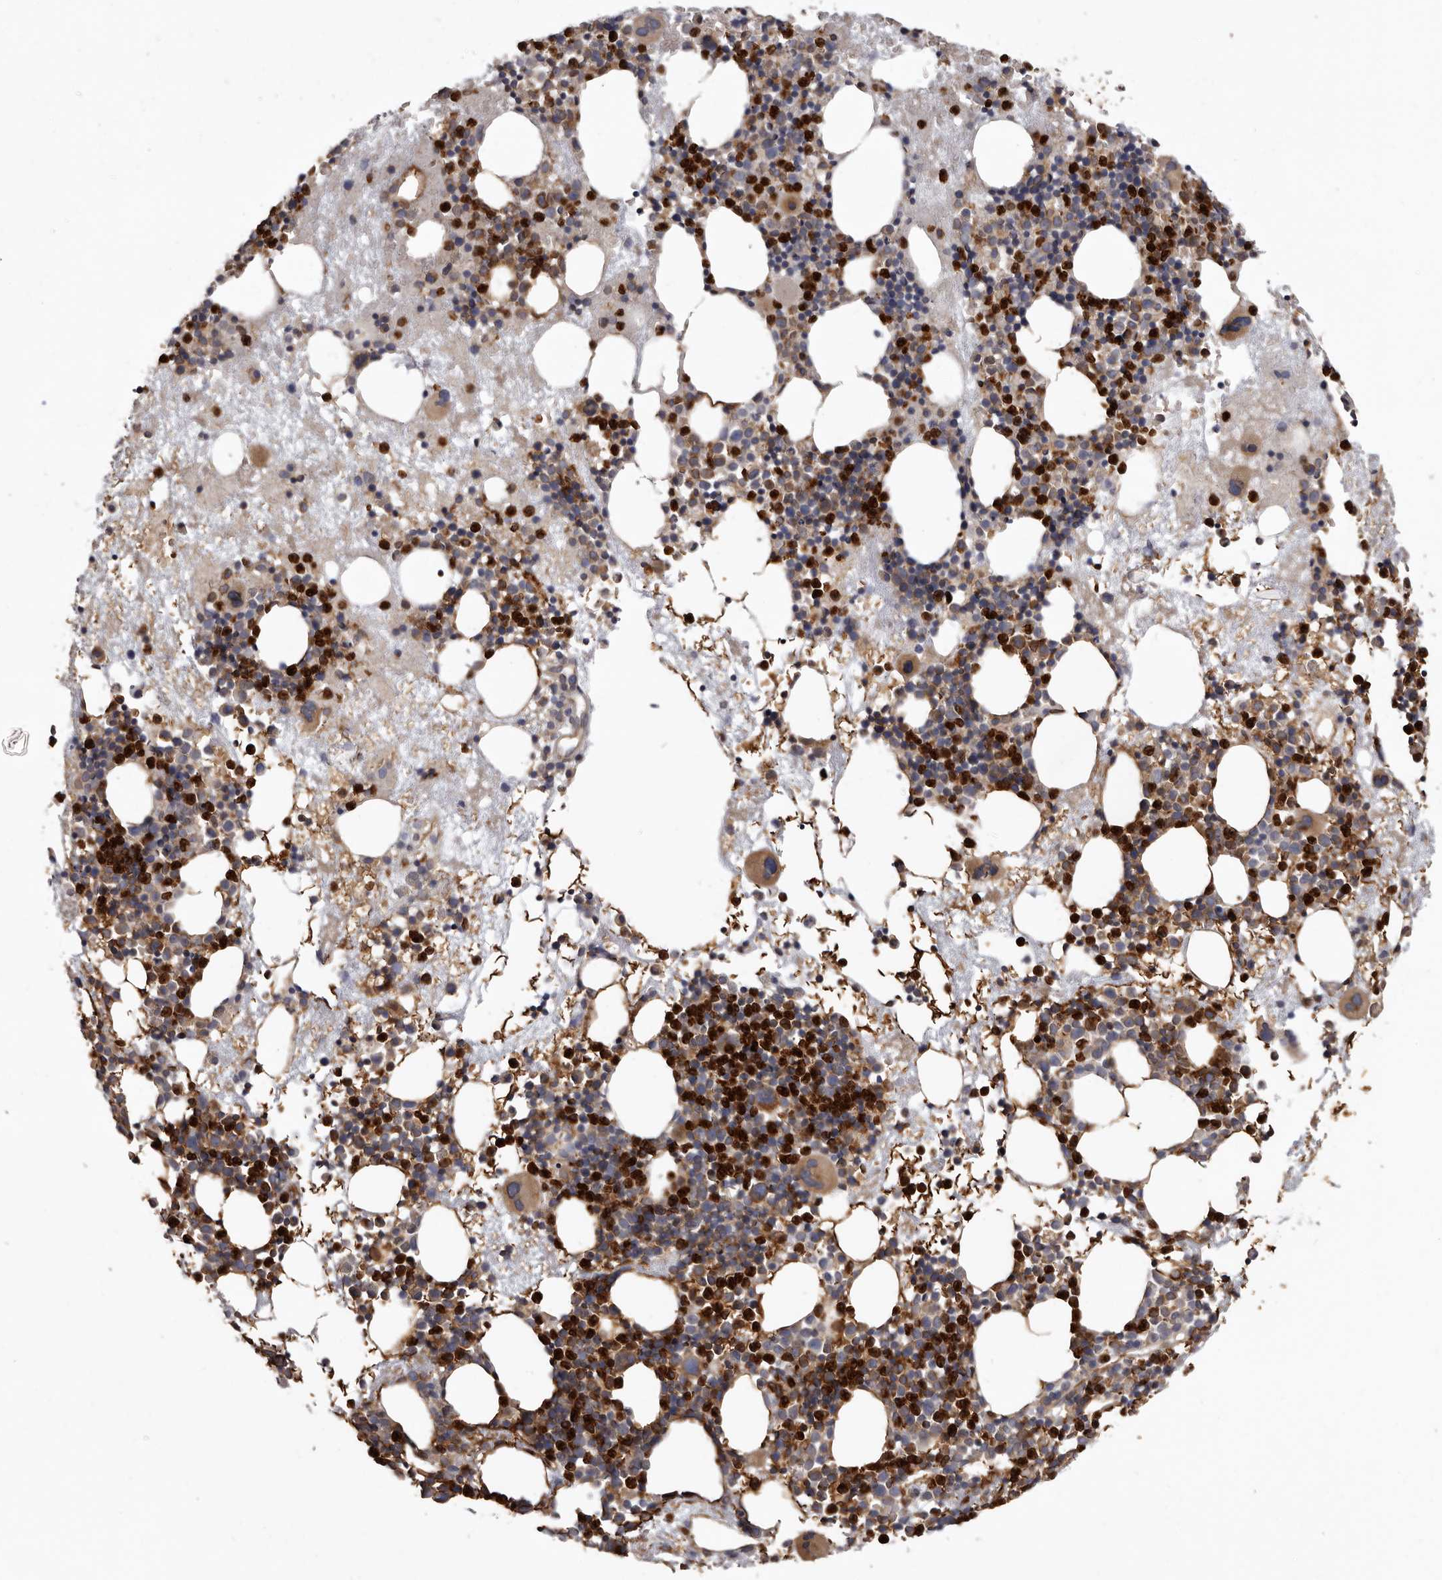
{"staining": {"intensity": "strong", "quantity": ">75%", "location": "cytoplasmic/membranous"}, "tissue": "bone marrow", "cell_type": "Hematopoietic cells", "image_type": "normal", "snomed": [{"axis": "morphology", "description": "Normal tissue, NOS"}, {"axis": "topography", "description": "Bone marrow"}], "caption": "This photomicrograph exhibits immunohistochemistry staining of benign human bone marrow, with high strong cytoplasmic/membranous expression in approximately >75% of hematopoietic cells.", "gene": "C4orf3", "patient": {"sex": "male", "age": 50}}